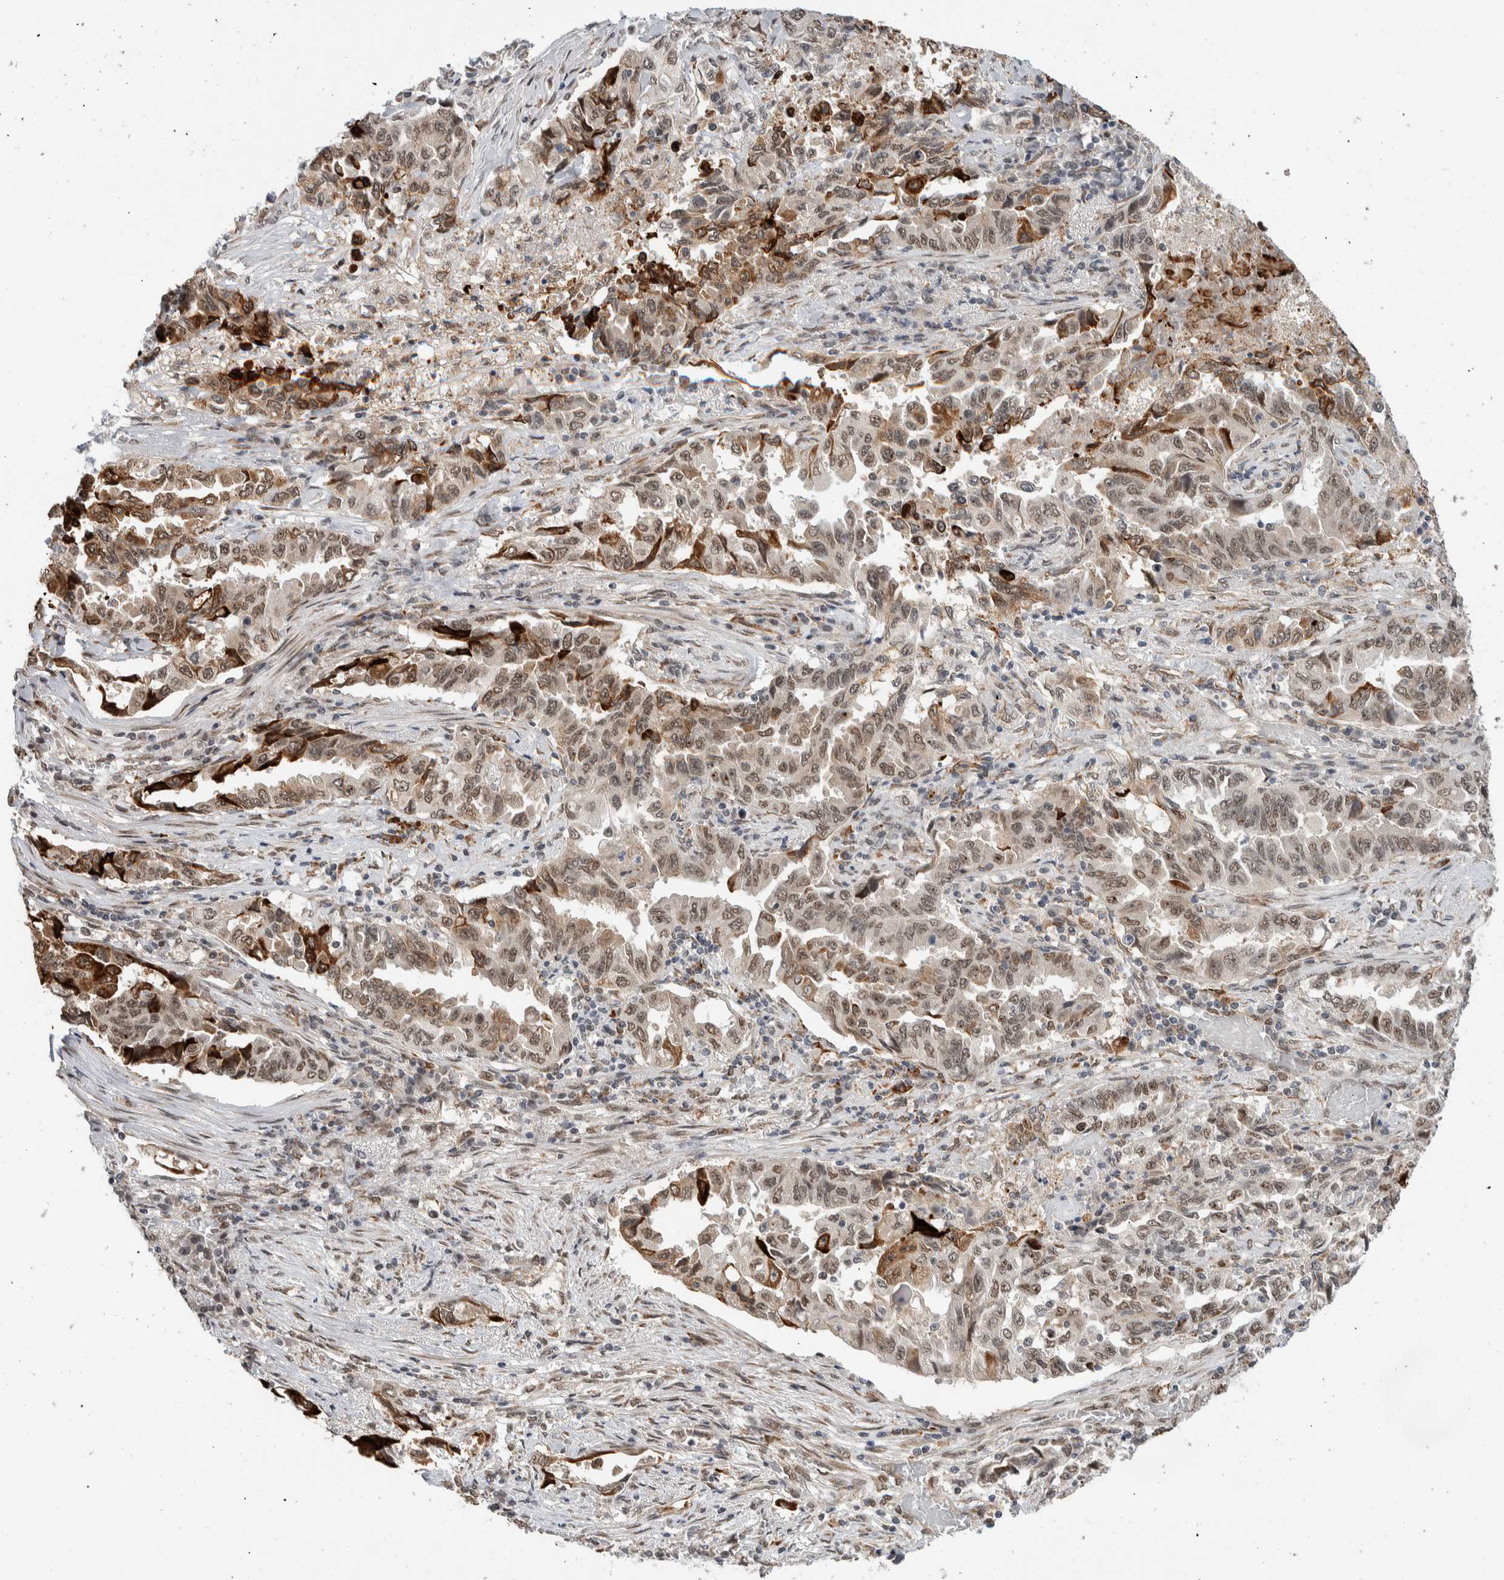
{"staining": {"intensity": "strong", "quantity": "25%-75%", "location": "cytoplasmic/membranous,nuclear"}, "tissue": "lung cancer", "cell_type": "Tumor cells", "image_type": "cancer", "snomed": [{"axis": "morphology", "description": "Adenocarcinoma, NOS"}, {"axis": "topography", "description": "Lung"}], "caption": "The image shows a brown stain indicating the presence of a protein in the cytoplasmic/membranous and nuclear of tumor cells in adenocarcinoma (lung). (DAB = brown stain, brightfield microscopy at high magnification).", "gene": "TNRC18", "patient": {"sex": "female", "age": 51}}